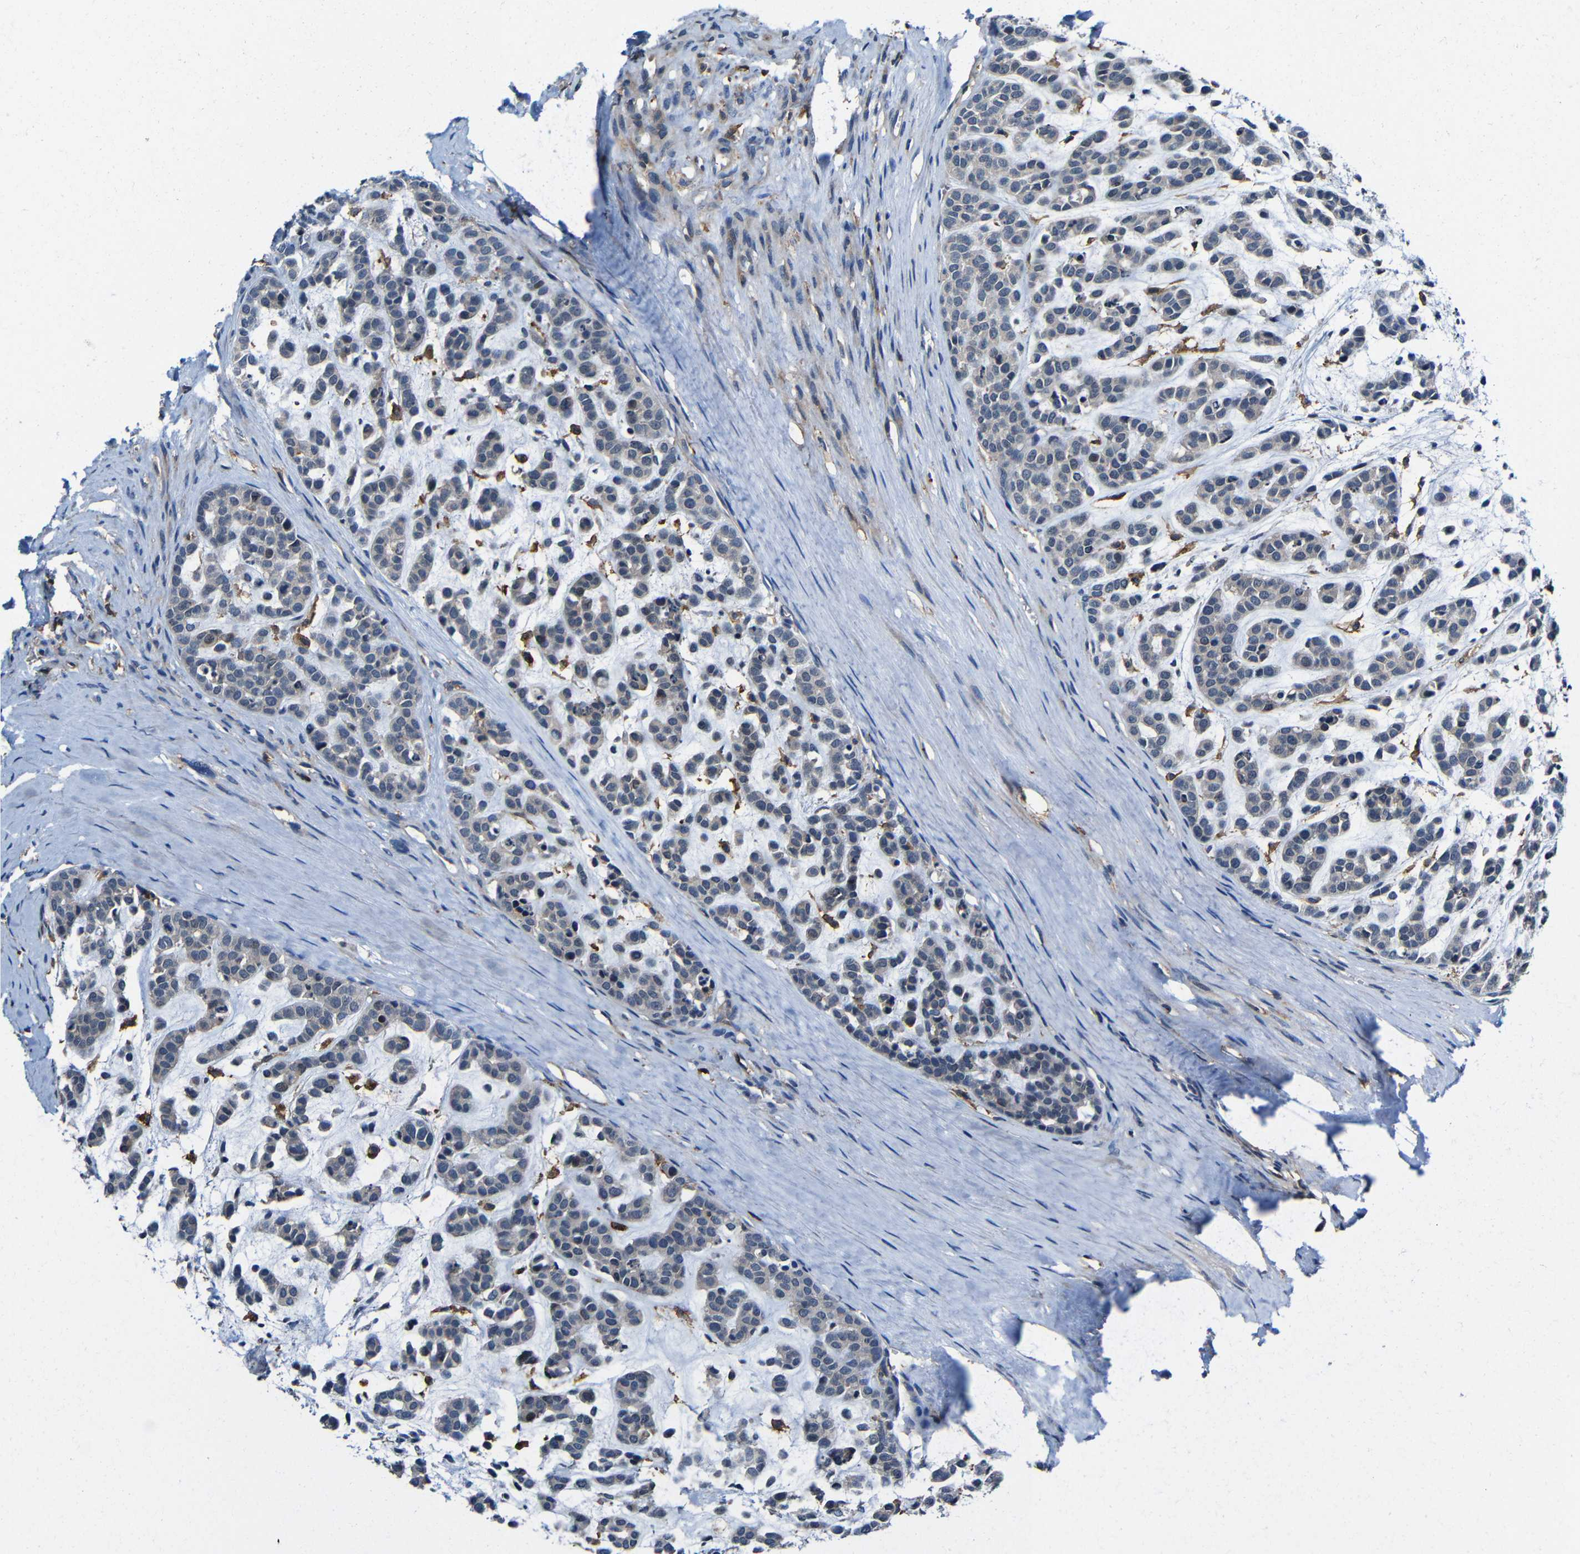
{"staining": {"intensity": "negative", "quantity": "none", "location": "none"}, "tissue": "head and neck cancer", "cell_type": "Tumor cells", "image_type": "cancer", "snomed": [{"axis": "morphology", "description": "Adenocarcinoma, NOS"}, {"axis": "morphology", "description": "Adenoma, NOS"}, {"axis": "topography", "description": "Head-Neck"}], "caption": "A micrograph of head and neck adenocarcinoma stained for a protein reveals no brown staining in tumor cells.", "gene": "P2RY12", "patient": {"sex": "female", "age": 55}}